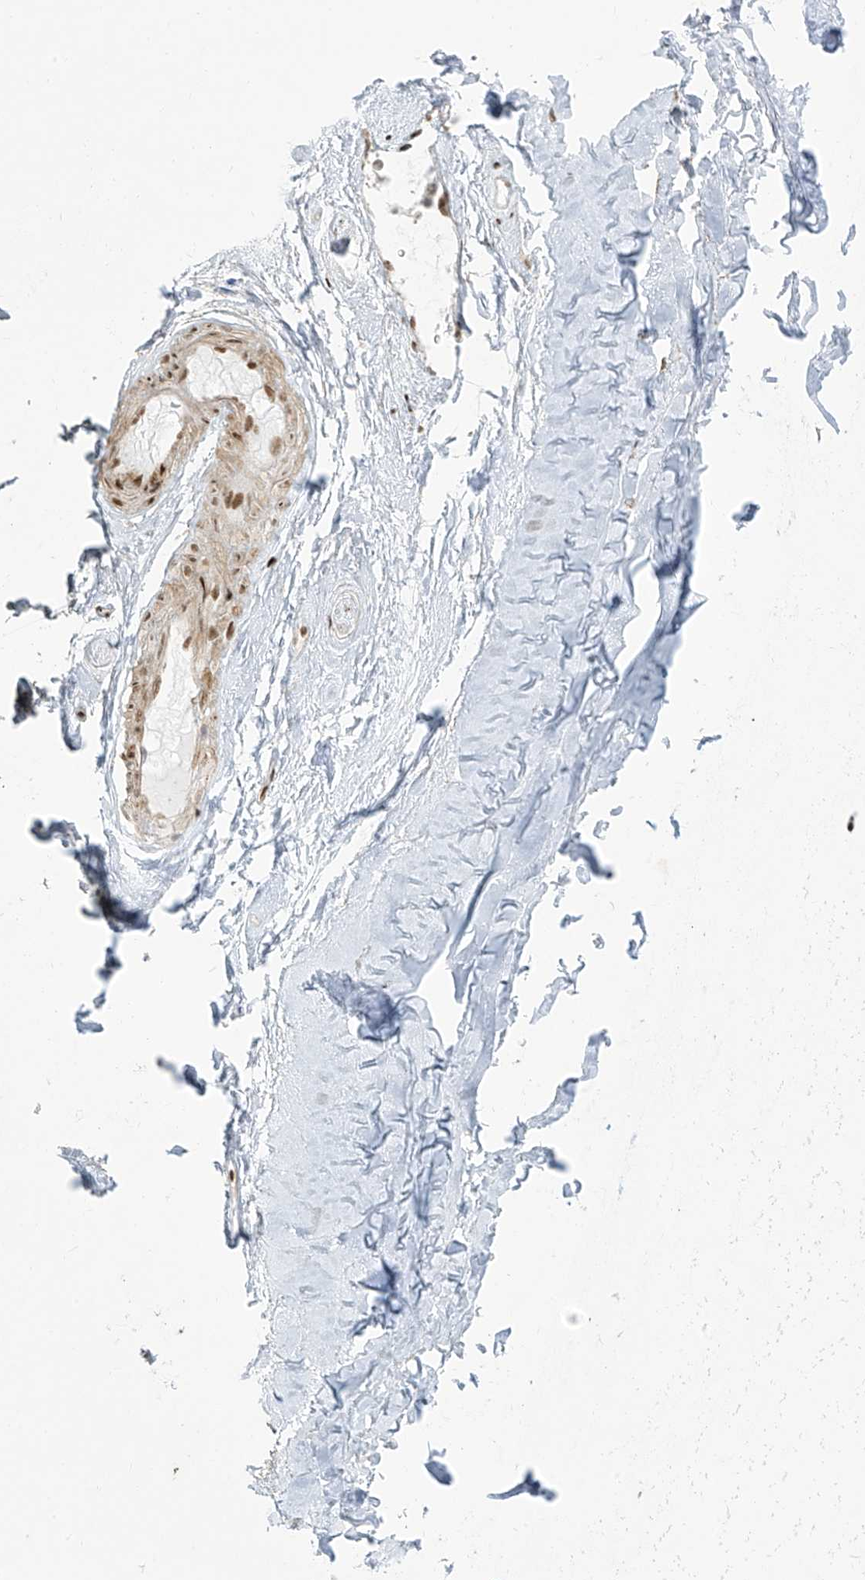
{"staining": {"intensity": "moderate", "quantity": ">75%", "location": "nuclear"}, "tissue": "adipose tissue", "cell_type": "Adipocytes", "image_type": "normal", "snomed": [{"axis": "morphology", "description": "Normal tissue, NOS"}, {"axis": "morphology", "description": "Basal cell carcinoma"}, {"axis": "topography", "description": "Skin"}], "caption": "Immunohistochemistry (IHC) histopathology image of benign adipose tissue stained for a protein (brown), which demonstrates medium levels of moderate nuclear positivity in approximately >75% of adipocytes.", "gene": "MS4A6A", "patient": {"sex": "female", "age": 89}}